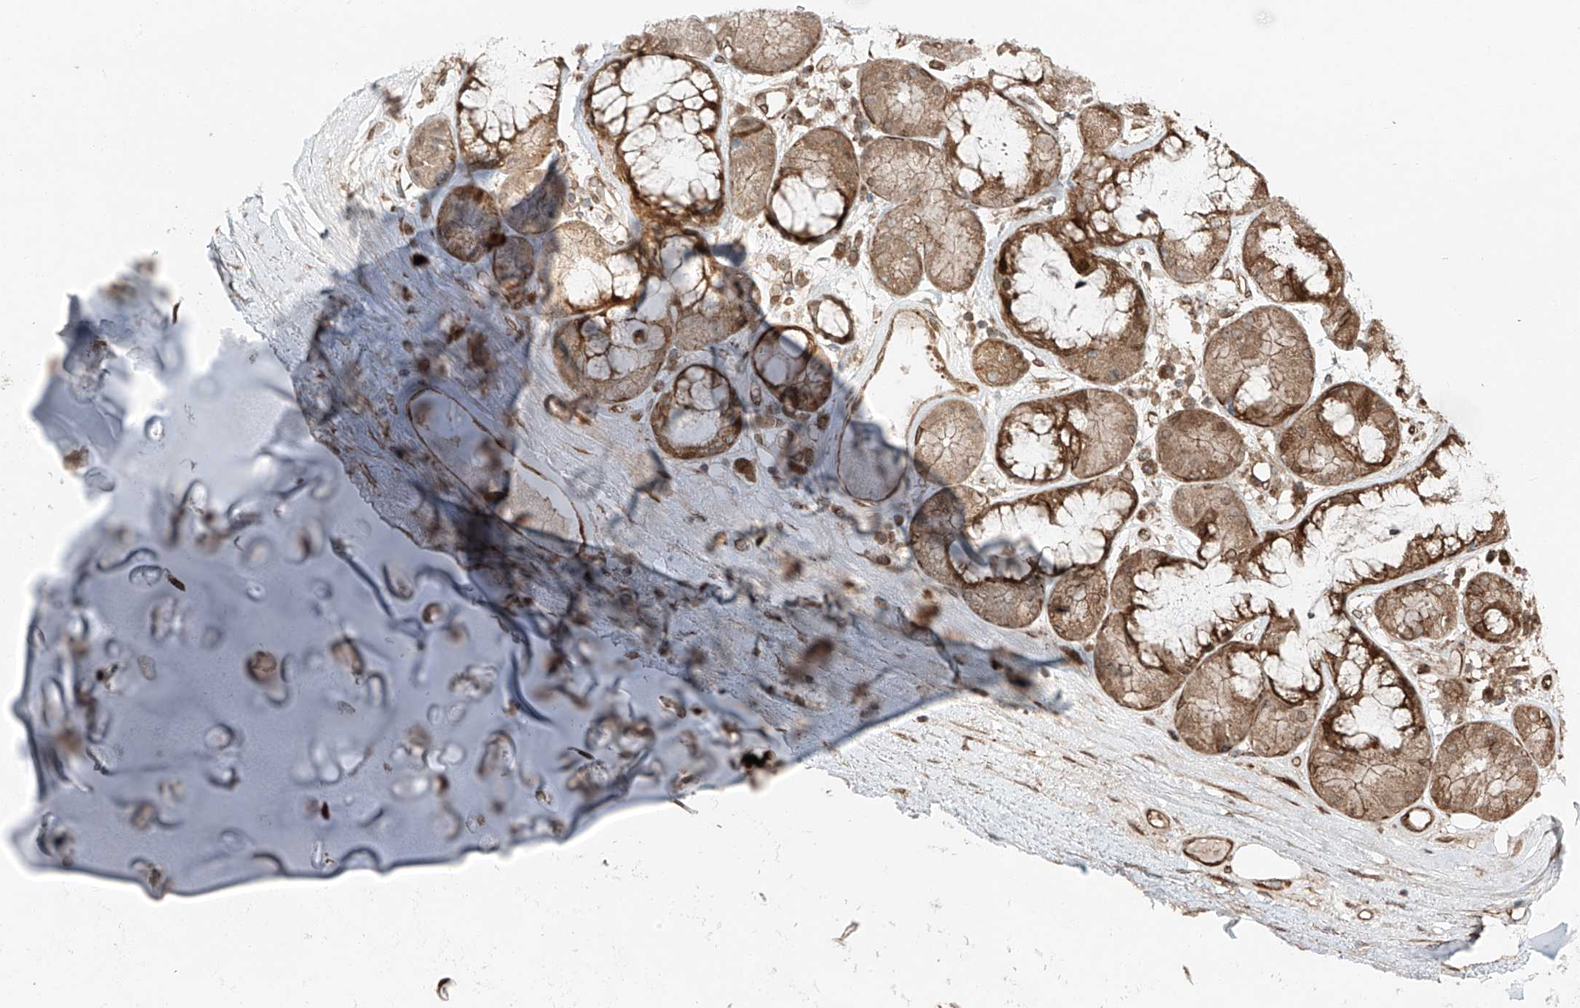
{"staining": {"intensity": "strong", "quantity": ">75%", "location": "cytoplasmic/membranous"}, "tissue": "adipose tissue", "cell_type": "Adipocytes", "image_type": "normal", "snomed": [{"axis": "morphology", "description": "Normal tissue, NOS"}, {"axis": "morphology", "description": "Squamous cell carcinoma, NOS"}, {"axis": "topography", "description": "Lymph node"}, {"axis": "topography", "description": "Bronchus"}, {"axis": "topography", "description": "Lung"}], "caption": "Immunohistochemistry (IHC) (DAB) staining of unremarkable human adipose tissue displays strong cytoplasmic/membranous protein positivity in approximately >75% of adipocytes.", "gene": "CEP162", "patient": {"sex": "male", "age": 66}}